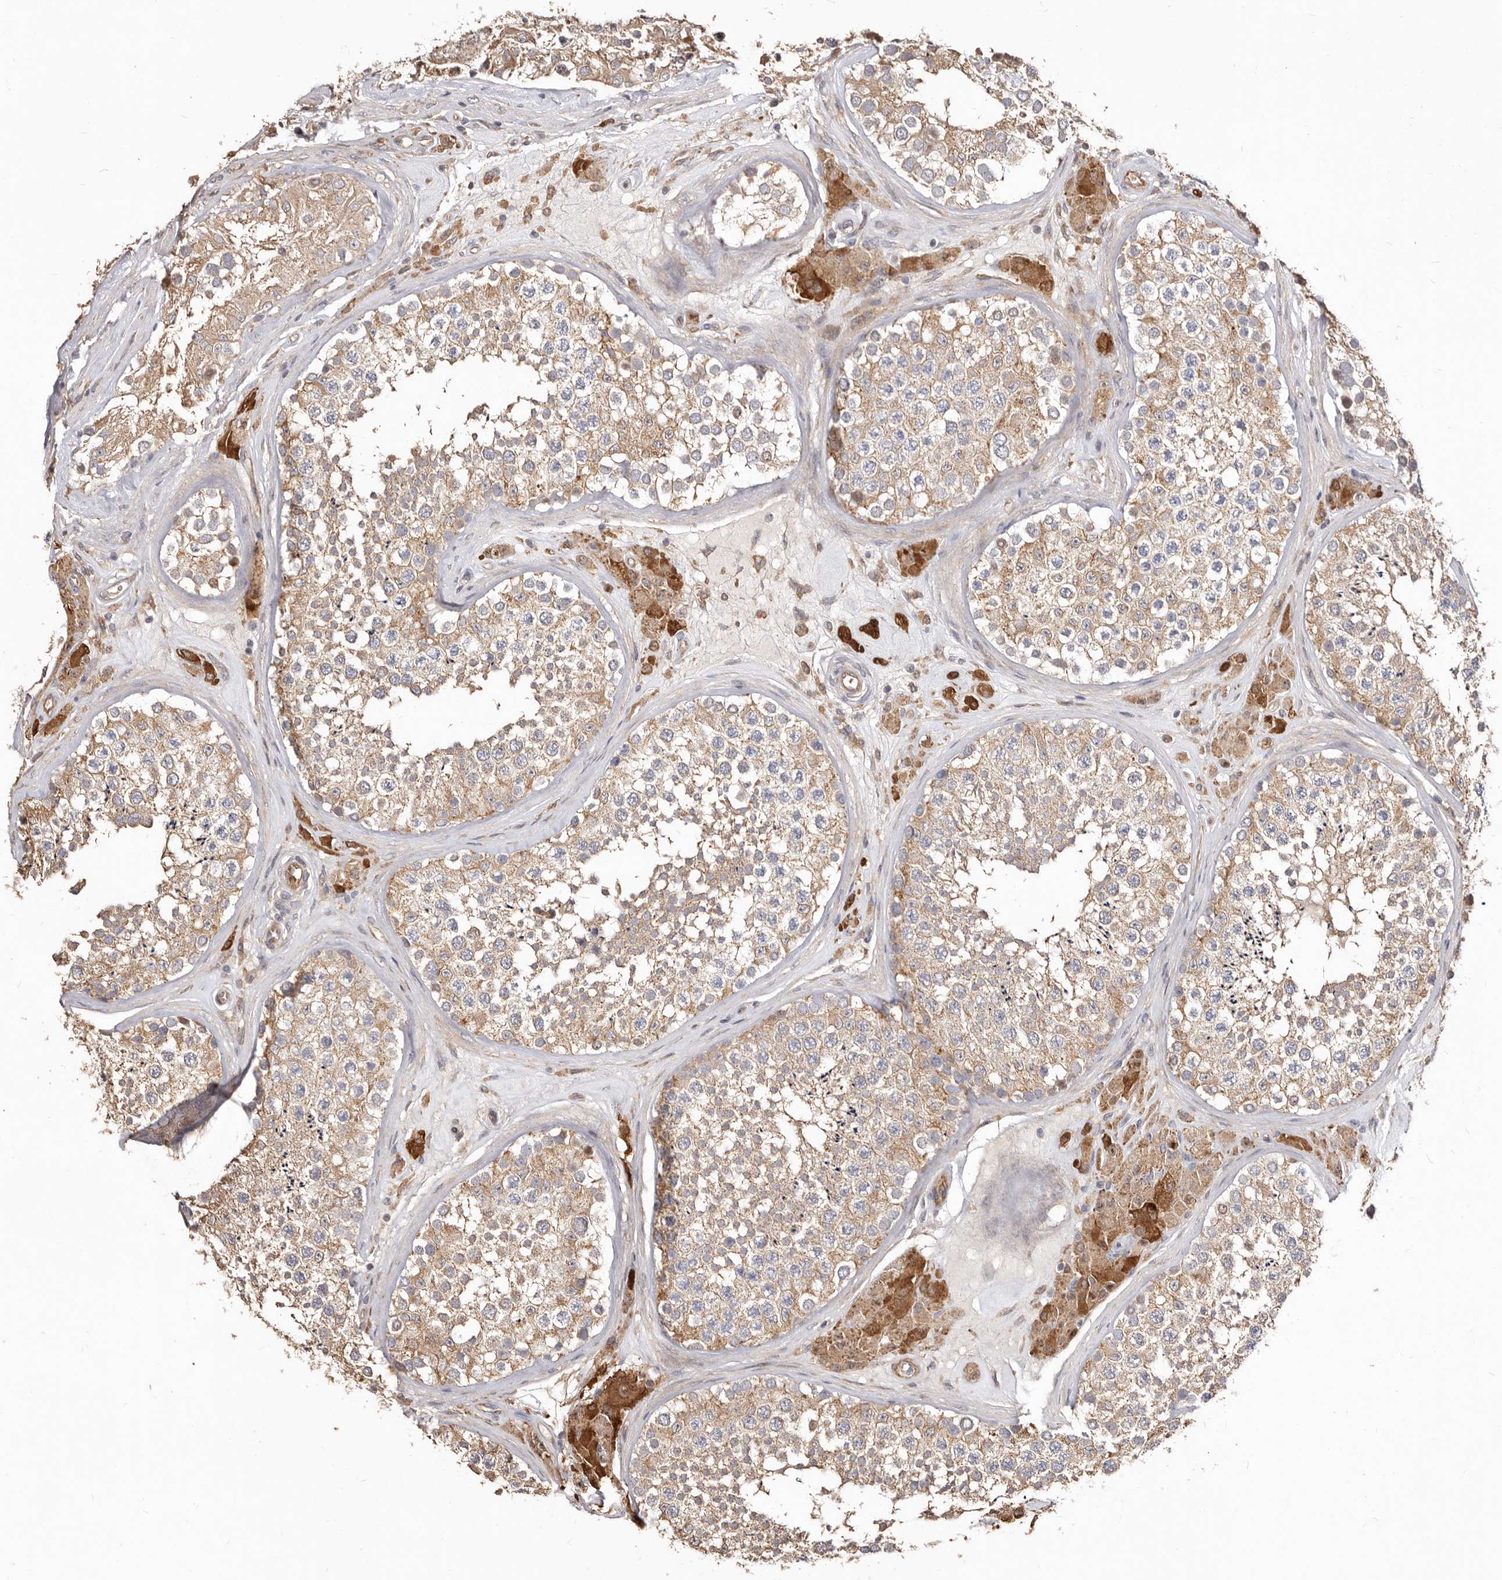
{"staining": {"intensity": "moderate", "quantity": ">75%", "location": "cytoplasmic/membranous"}, "tissue": "testis", "cell_type": "Cells in seminiferous ducts", "image_type": "normal", "snomed": [{"axis": "morphology", "description": "Normal tissue, NOS"}, {"axis": "topography", "description": "Testis"}], "caption": "Immunohistochemistry (DAB (3,3'-diaminobenzidine)) staining of unremarkable testis shows moderate cytoplasmic/membranous protein staining in approximately >75% of cells in seminiferous ducts.", "gene": "LRRC25", "patient": {"sex": "male", "age": 46}}